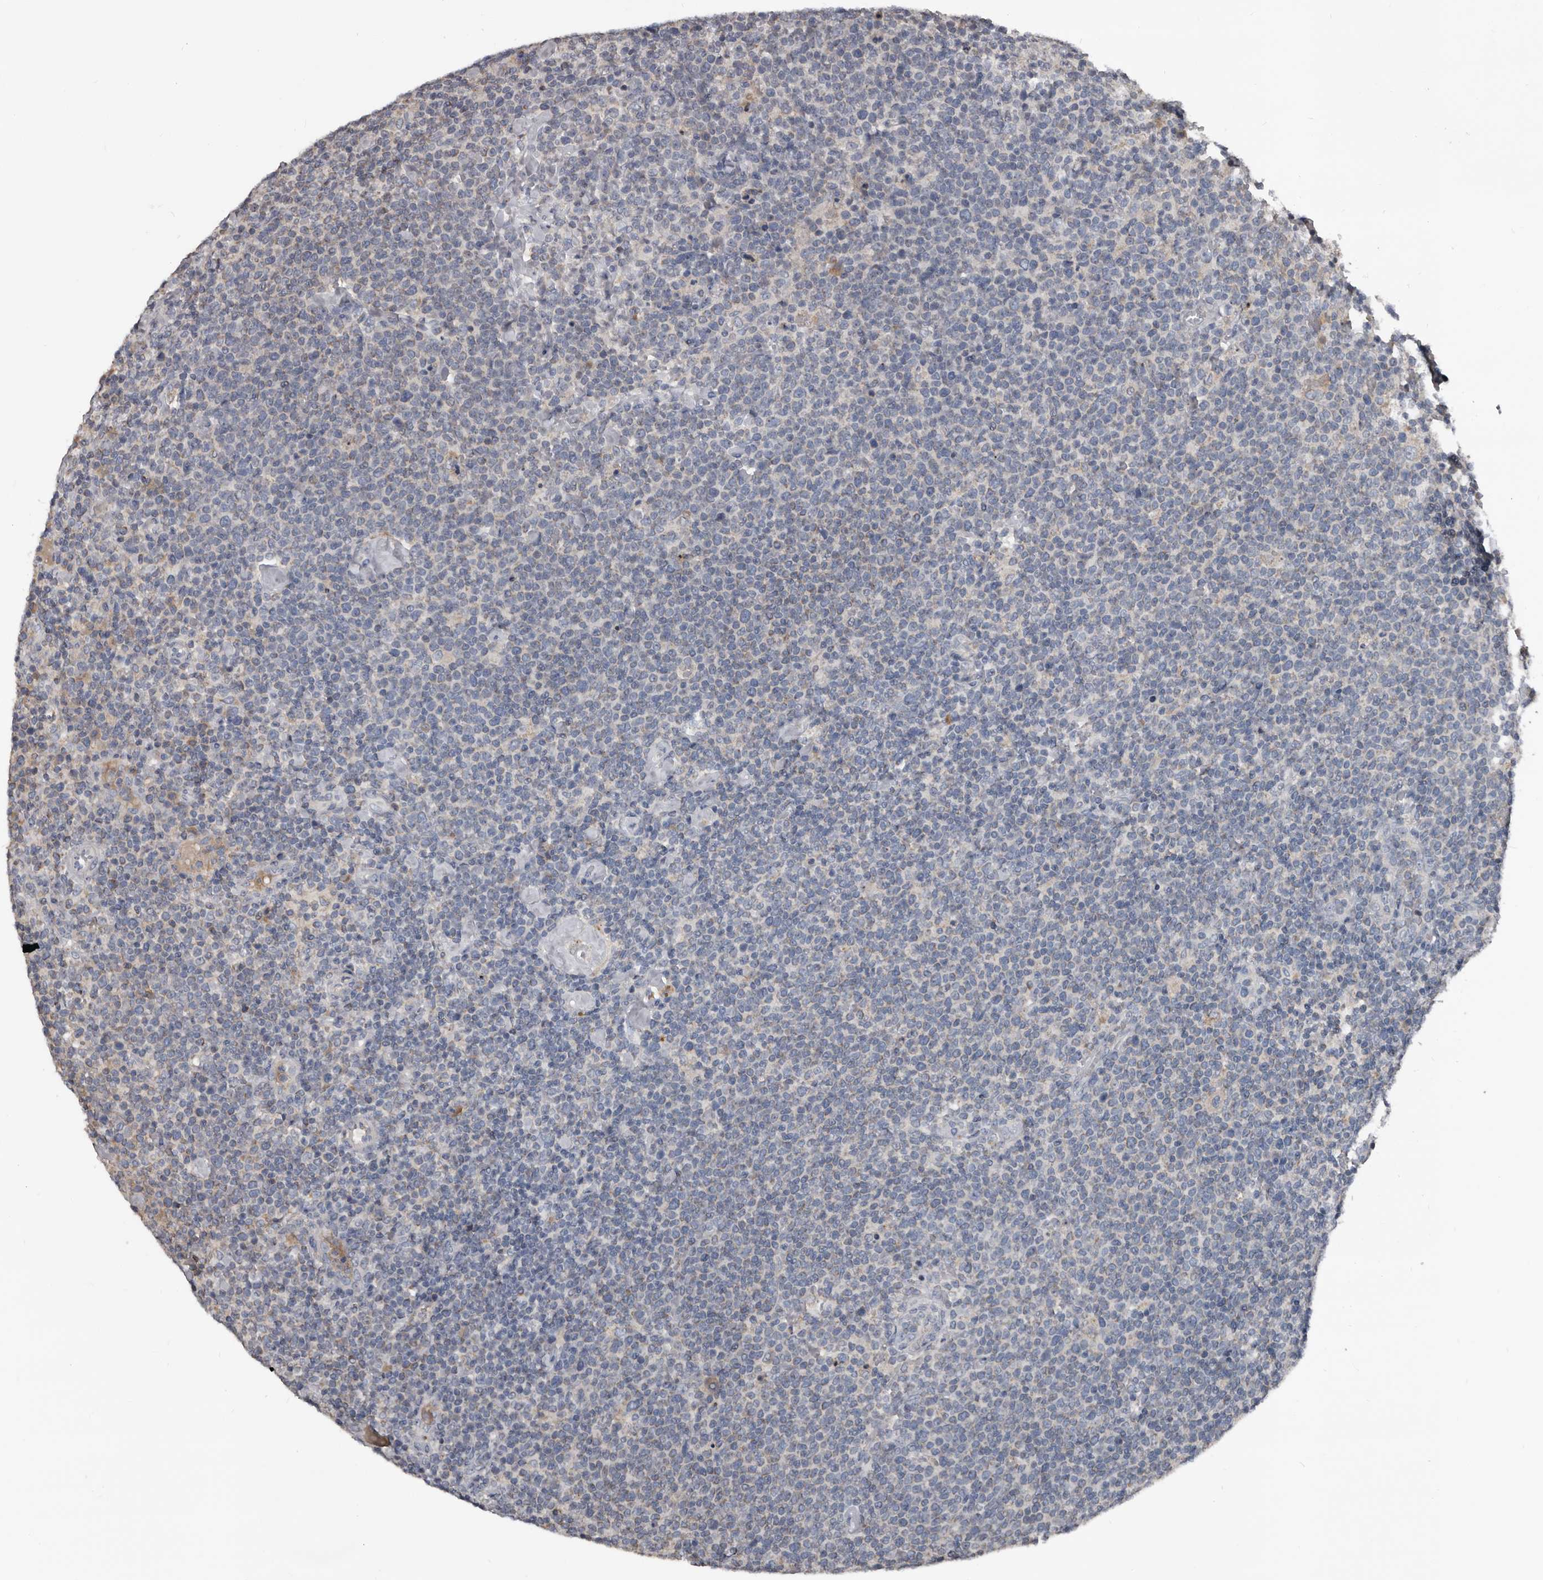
{"staining": {"intensity": "negative", "quantity": "none", "location": "none"}, "tissue": "lymphoma", "cell_type": "Tumor cells", "image_type": "cancer", "snomed": [{"axis": "morphology", "description": "Malignant lymphoma, non-Hodgkin's type, High grade"}, {"axis": "topography", "description": "Lymph node"}], "caption": "High magnification brightfield microscopy of high-grade malignant lymphoma, non-Hodgkin's type stained with DAB (3,3'-diaminobenzidine) (brown) and counterstained with hematoxylin (blue): tumor cells show no significant staining.", "gene": "GREB1", "patient": {"sex": "male", "age": 61}}